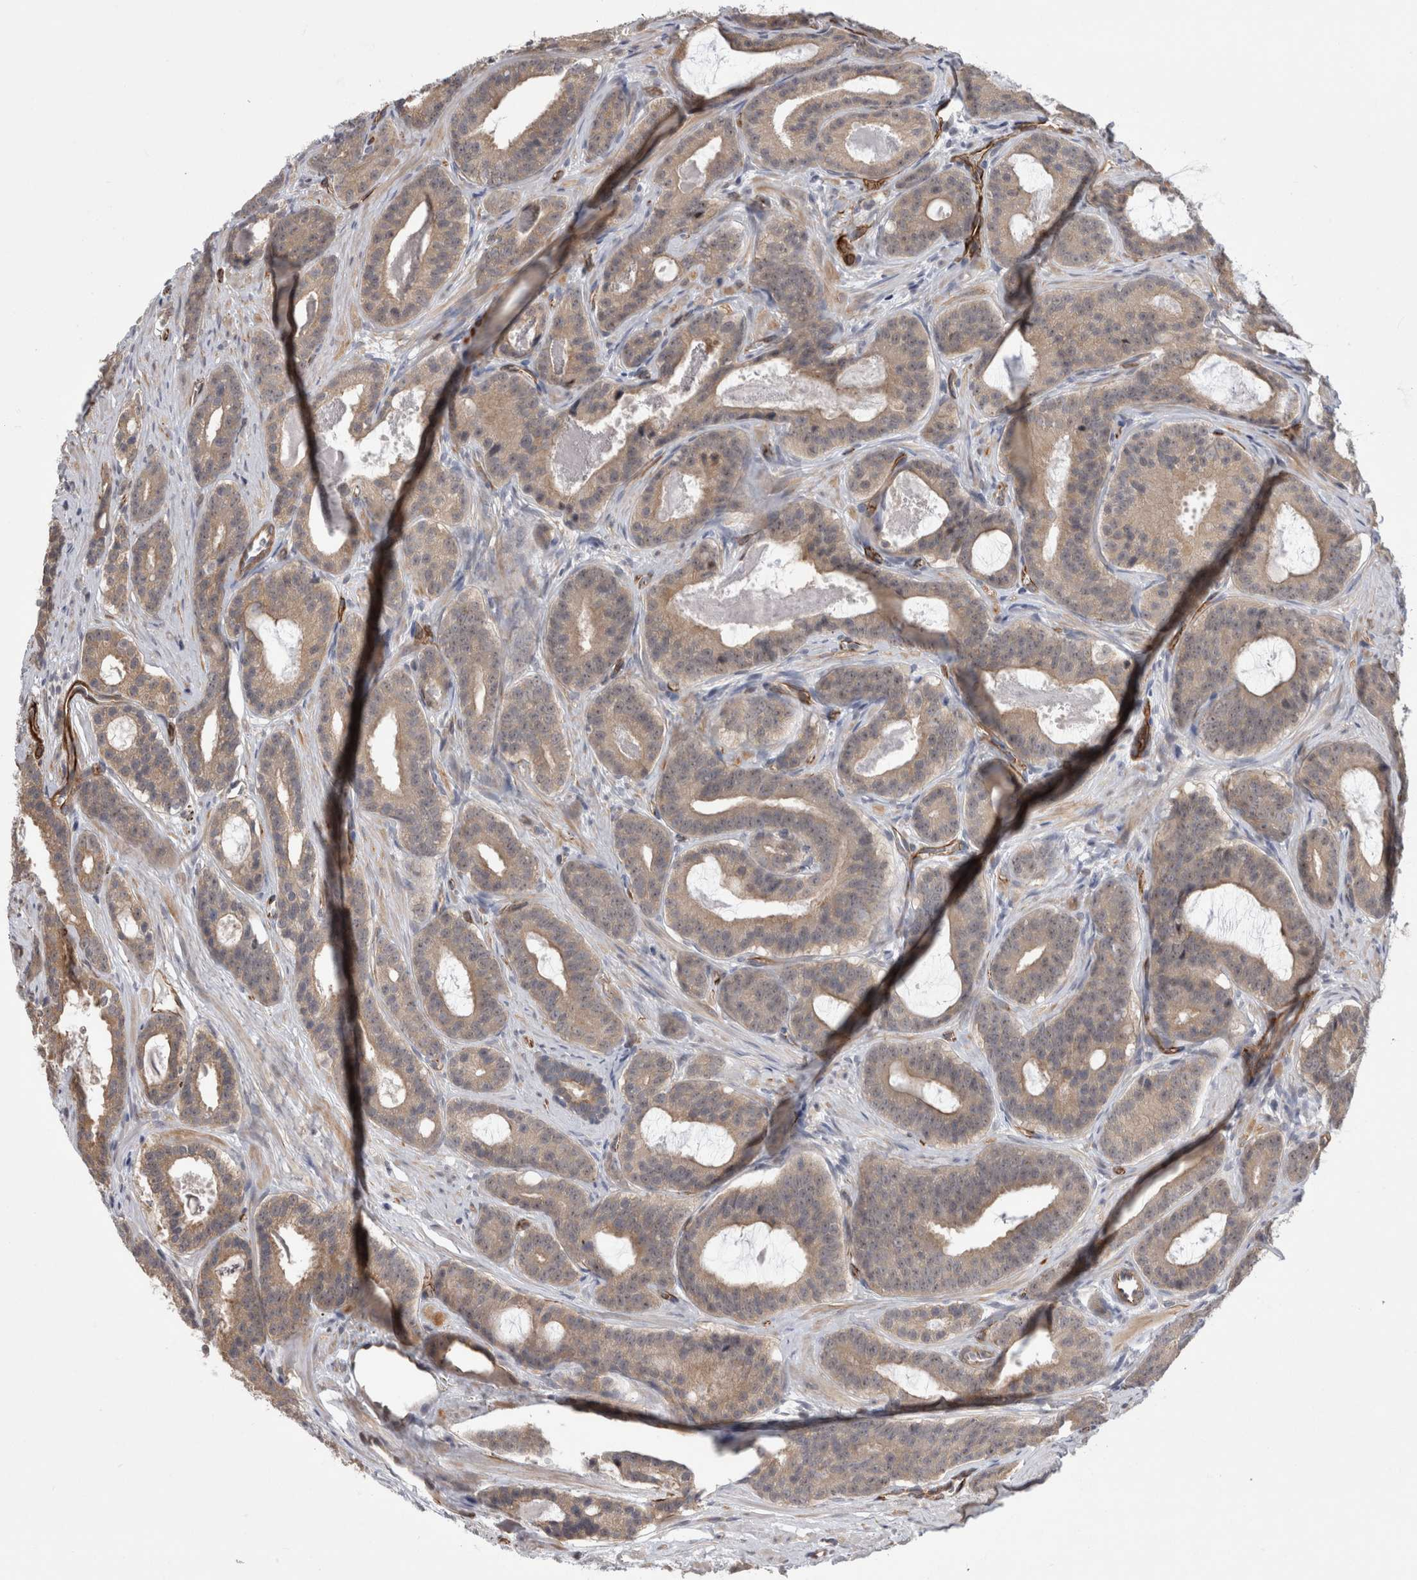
{"staining": {"intensity": "weak", "quantity": ">75%", "location": "cytoplasmic/membranous"}, "tissue": "prostate cancer", "cell_type": "Tumor cells", "image_type": "cancer", "snomed": [{"axis": "morphology", "description": "Adenocarcinoma, High grade"}, {"axis": "topography", "description": "Prostate"}], "caption": "Tumor cells display low levels of weak cytoplasmic/membranous positivity in approximately >75% of cells in human prostate cancer.", "gene": "FAM83H", "patient": {"sex": "male", "age": 60}}